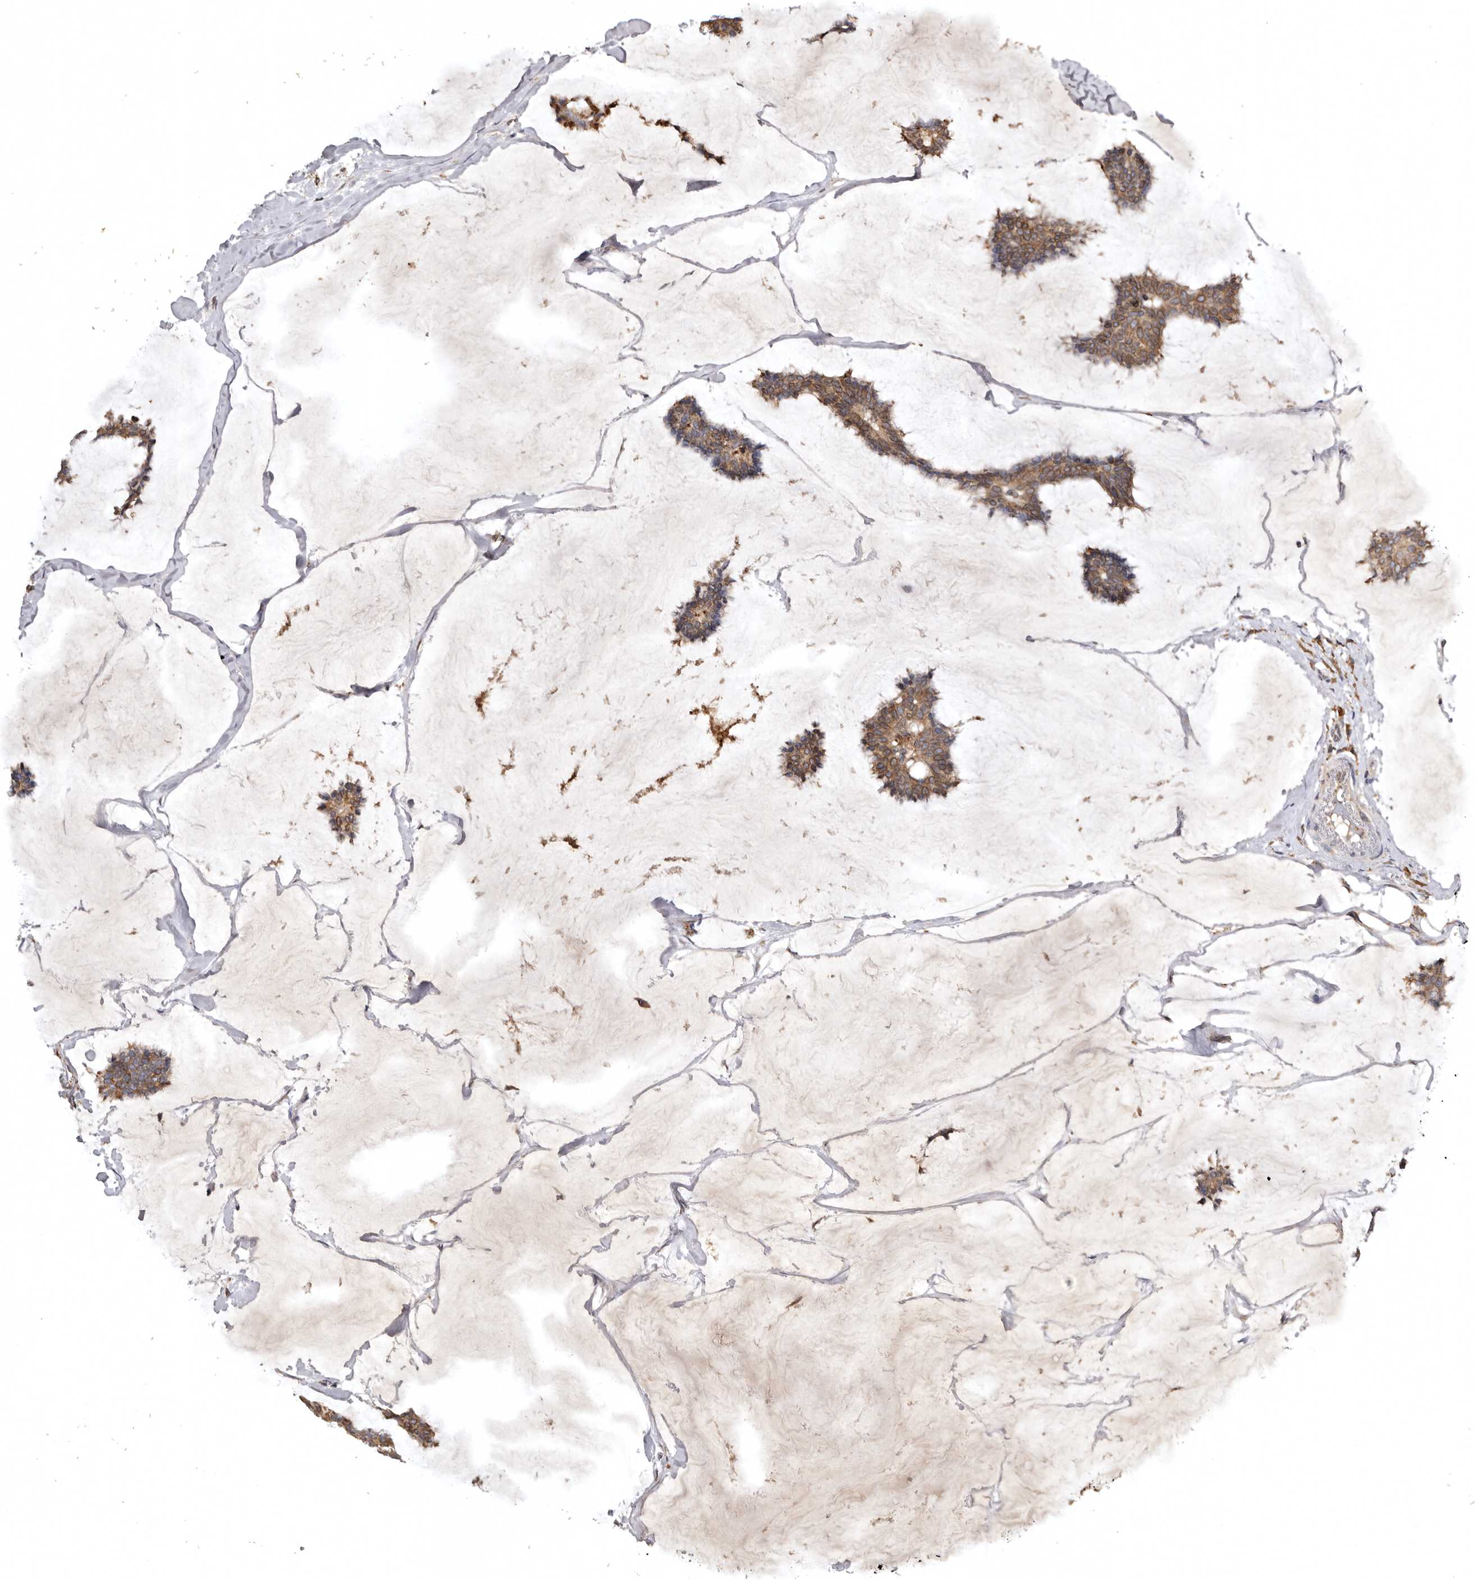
{"staining": {"intensity": "moderate", "quantity": ">75%", "location": "cytoplasmic/membranous"}, "tissue": "breast cancer", "cell_type": "Tumor cells", "image_type": "cancer", "snomed": [{"axis": "morphology", "description": "Duct carcinoma"}, {"axis": "topography", "description": "Breast"}], "caption": "This is an image of immunohistochemistry (IHC) staining of breast cancer, which shows moderate expression in the cytoplasmic/membranous of tumor cells.", "gene": "INKA2", "patient": {"sex": "female", "age": 93}}